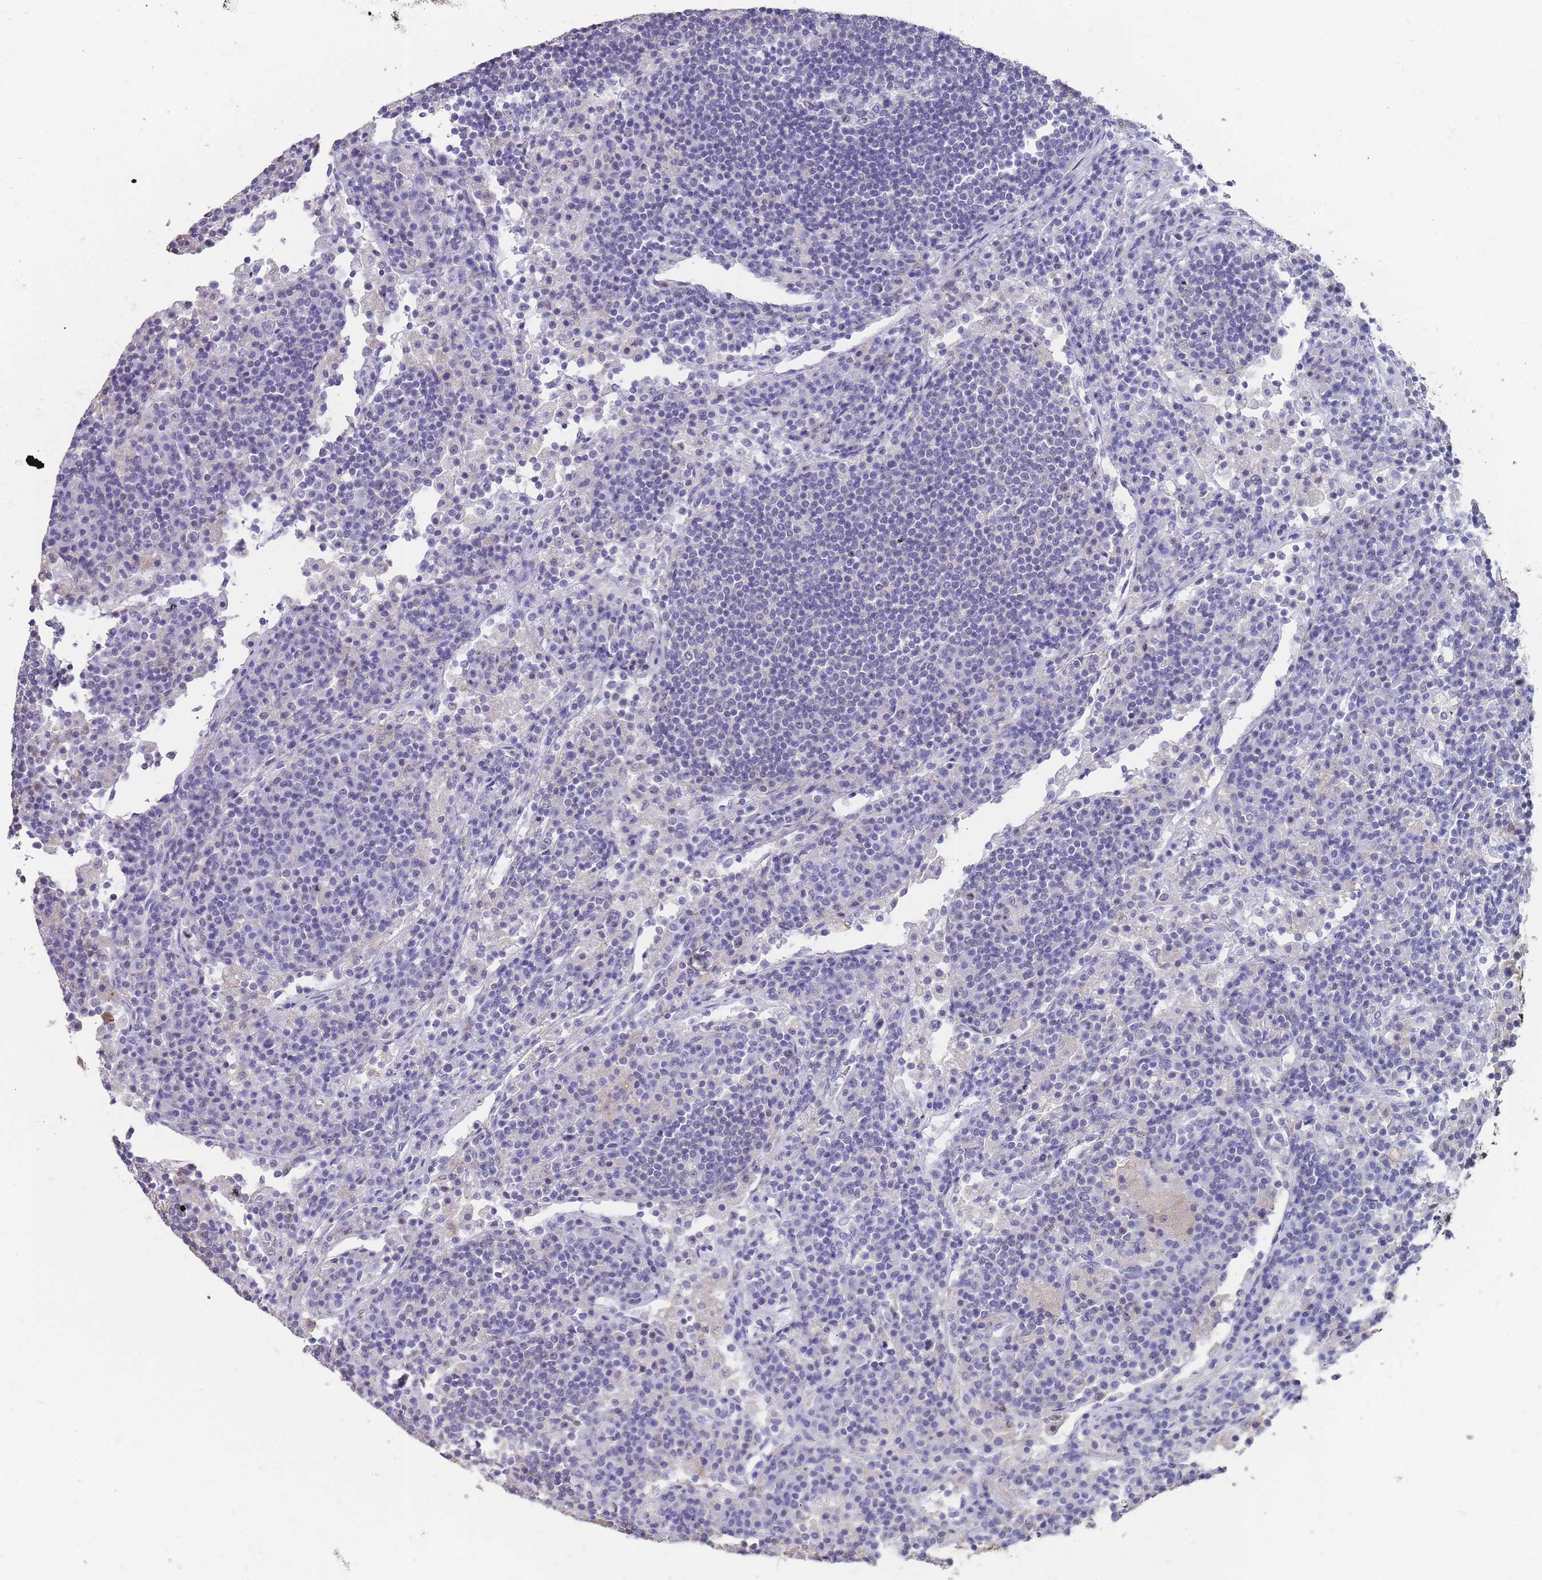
{"staining": {"intensity": "negative", "quantity": "none", "location": "none"}, "tissue": "lymph node", "cell_type": "Germinal center cells", "image_type": "normal", "snomed": [{"axis": "morphology", "description": "Normal tissue, NOS"}, {"axis": "topography", "description": "Lymph node"}], "caption": "This is a micrograph of immunohistochemistry staining of normal lymph node, which shows no staining in germinal center cells.", "gene": "NOP14", "patient": {"sex": "female", "age": 53}}